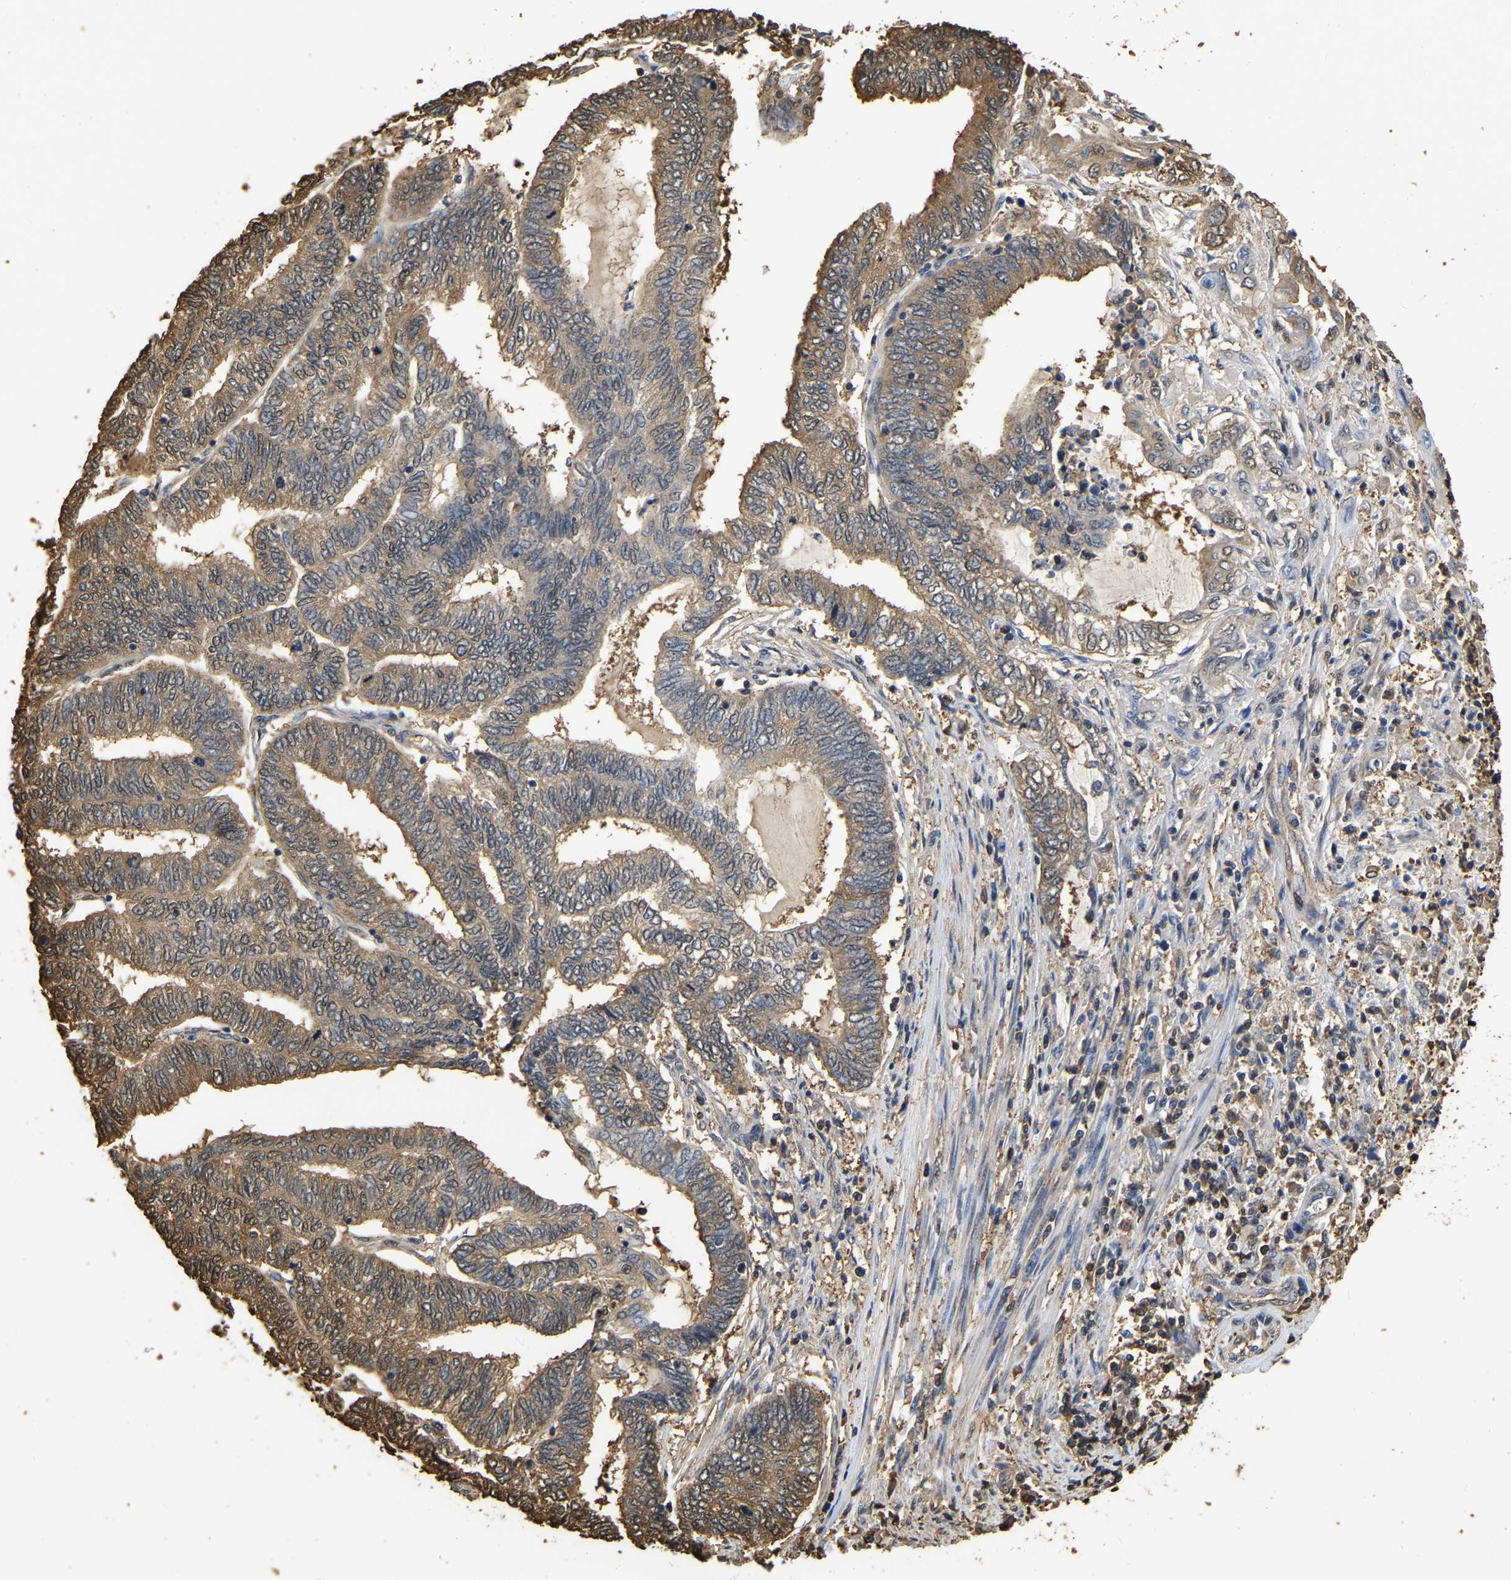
{"staining": {"intensity": "moderate", "quantity": ">75%", "location": "cytoplasmic/membranous"}, "tissue": "endometrial cancer", "cell_type": "Tumor cells", "image_type": "cancer", "snomed": [{"axis": "morphology", "description": "Adenocarcinoma, NOS"}, {"axis": "topography", "description": "Uterus"}, {"axis": "topography", "description": "Endometrium"}], "caption": "Protein staining of adenocarcinoma (endometrial) tissue reveals moderate cytoplasmic/membranous expression in approximately >75% of tumor cells.", "gene": "LDHB", "patient": {"sex": "female", "age": 70}}